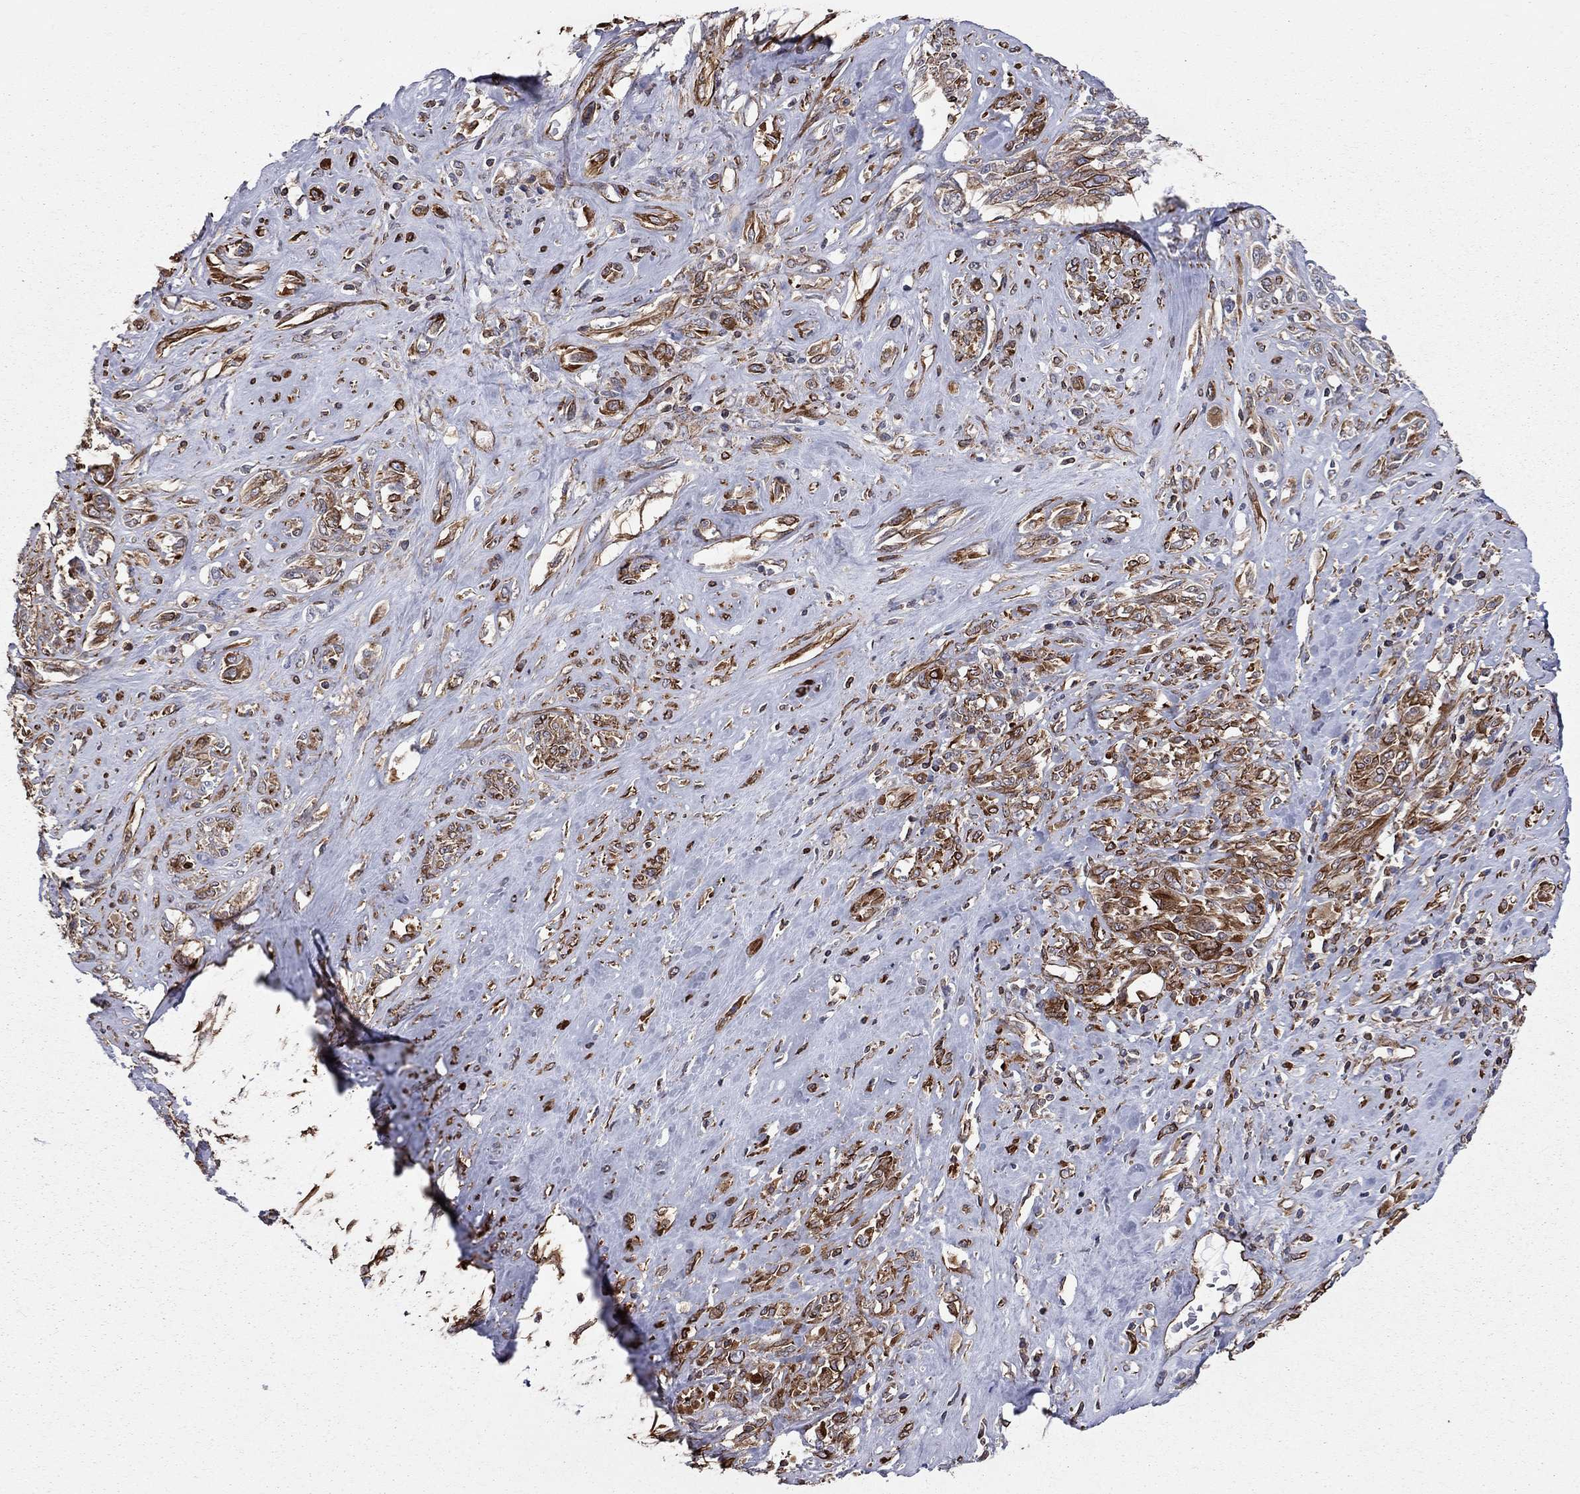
{"staining": {"intensity": "strong", "quantity": "25%-75%", "location": "cytoplasmic/membranous"}, "tissue": "melanoma", "cell_type": "Tumor cells", "image_type": "cancer", "snomed": [{"axis": "morphology", "description": "Malignant melanoma, NOS"}, {"axis": "topography", "description": "Skin"}], "caption": "Tumor cells reveal strong cytoplasmic/membranous expression in about 25%-75% of cells in melanoma.", "gene": "BICDL2", "patient": {"sex": "female", "age": 91}}